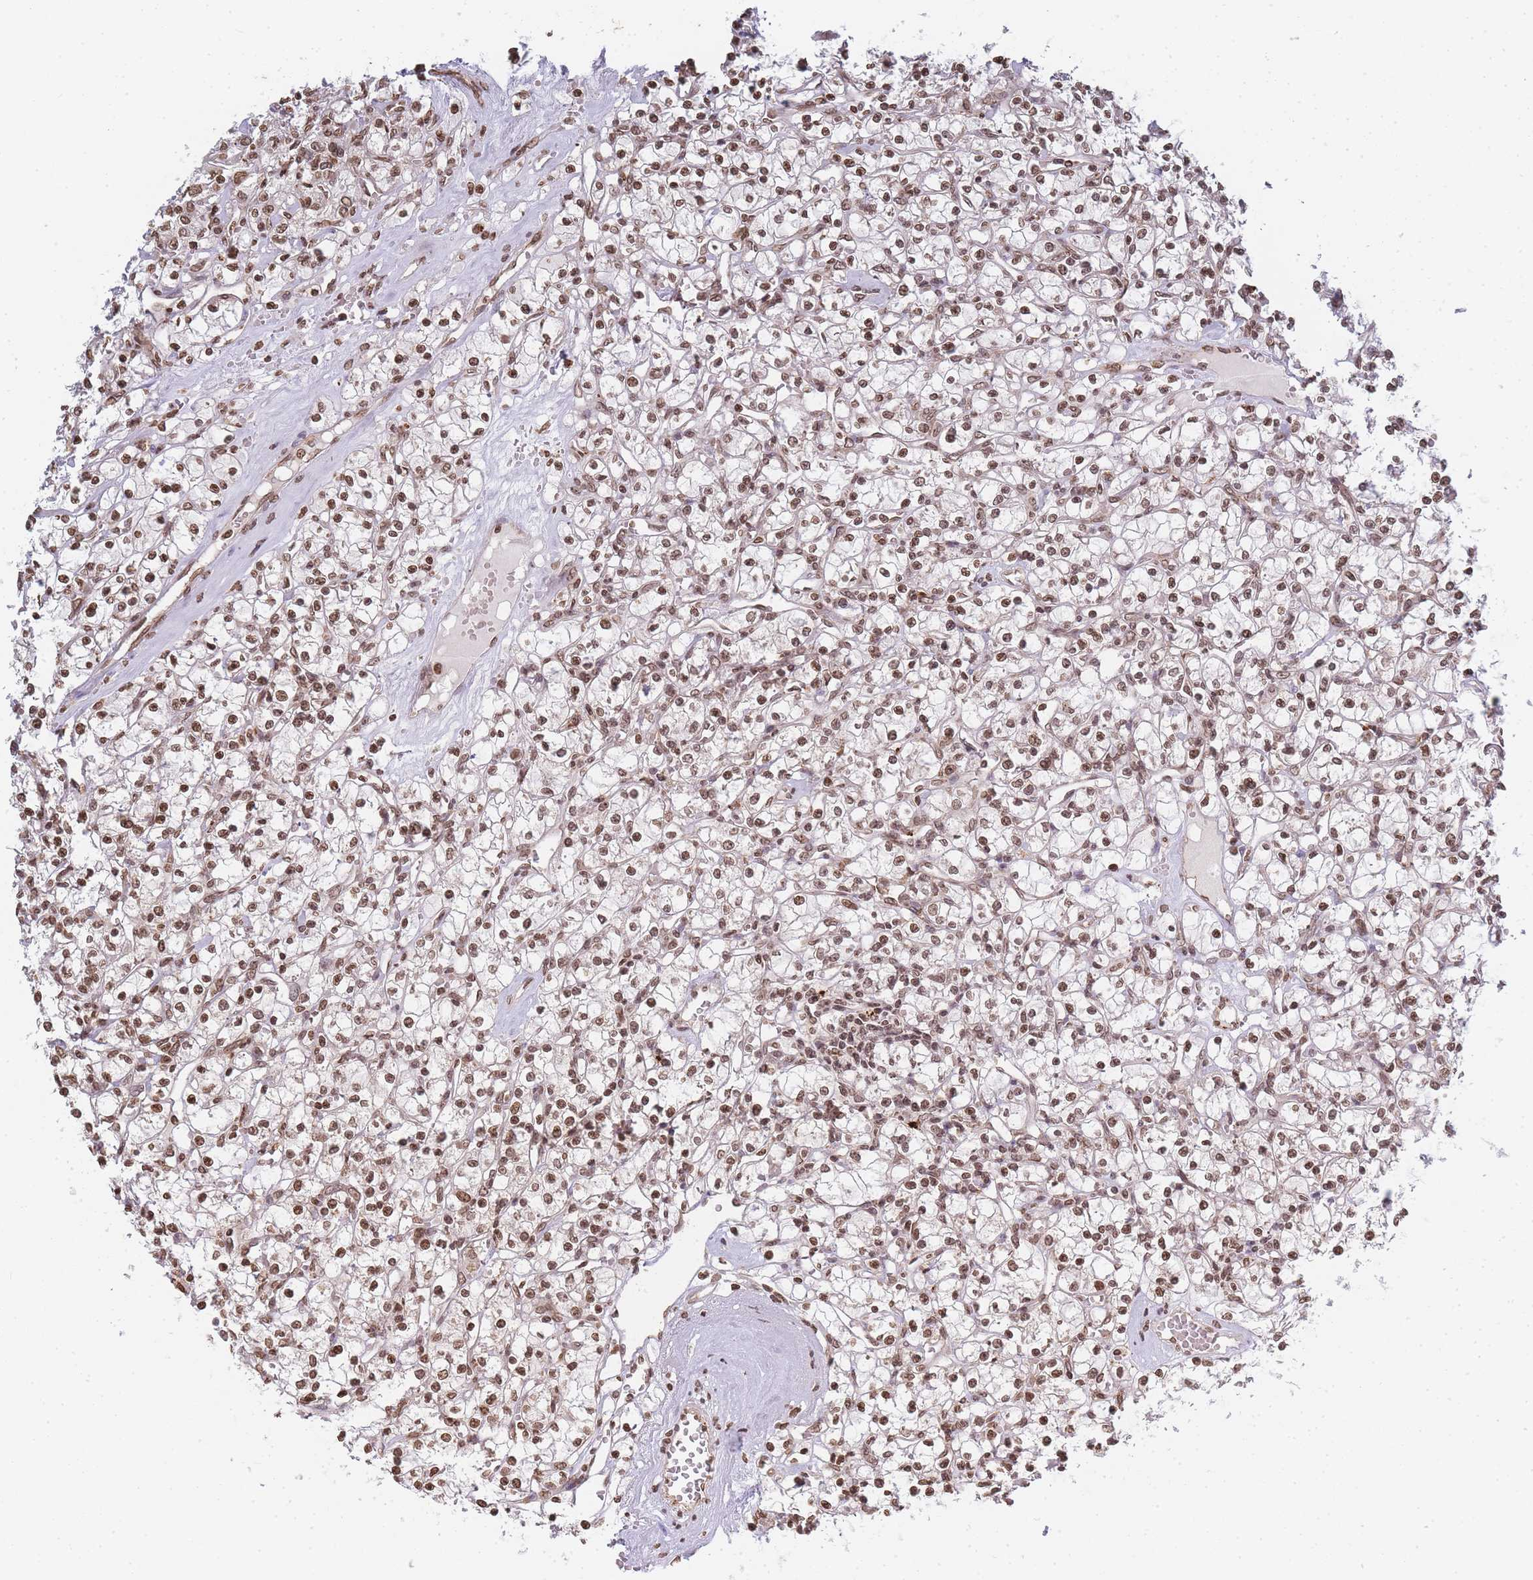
{"staining": {"intensity": "moderate", "quantity": ">75%", "location": "nuclear"}, "tissue": "renal cancer", "cell_type": "Tumor cells", "image_type": "cancer", "snomed": [{"axis": "morphology", "description": "Adenocarcinoma, NOS"}, {"axis": "topography", "description": "Kidney"}], "caption": "Human renal cancer (adenocarcinoma) stained with a brown dye displays moderate nuclear positive positivity in approximately >75% of tumor cells.", "gene": "WWTR1", "patient": {"sex": "female", "age": 59}}